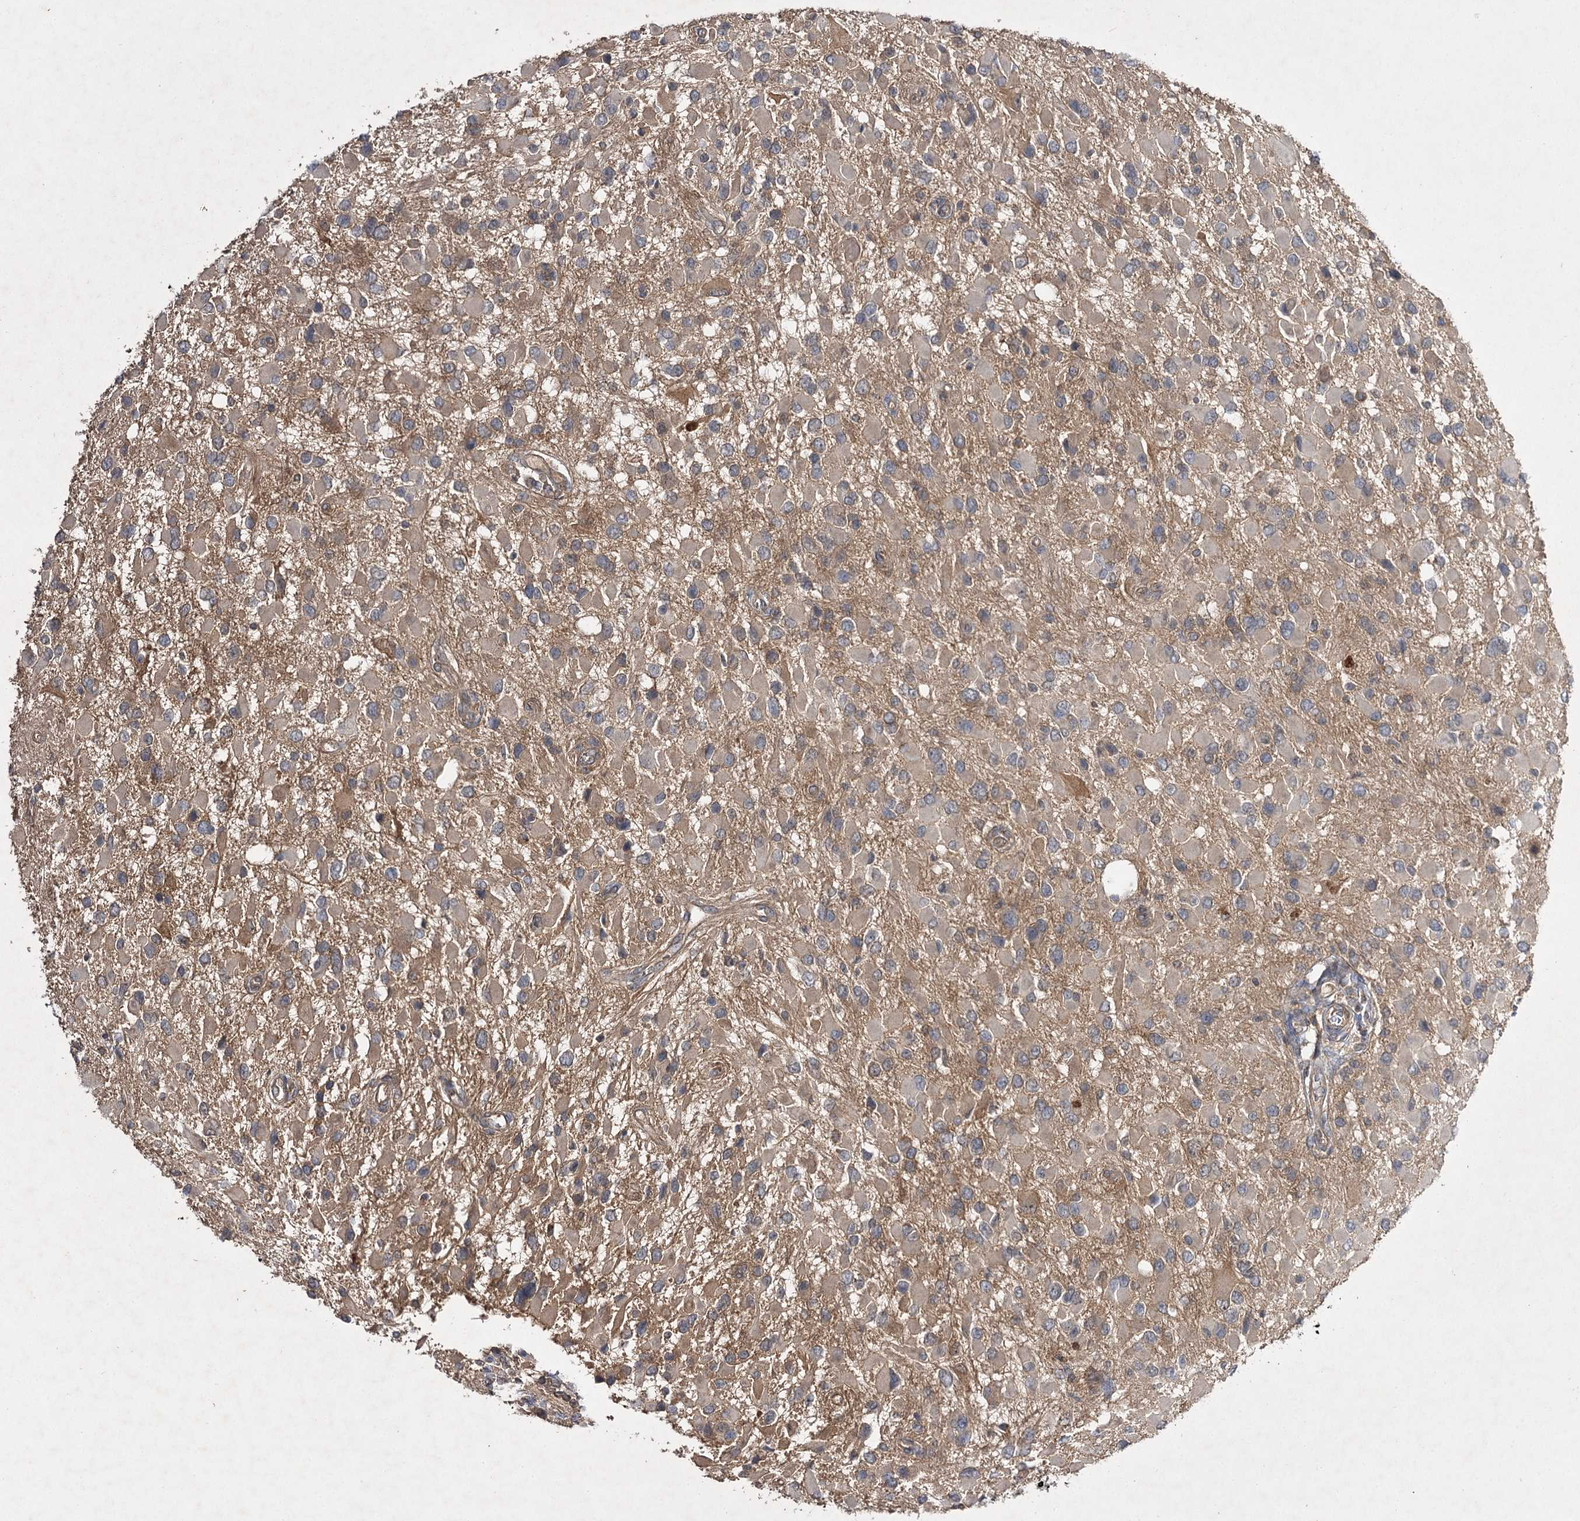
{"staining": {"intensity": "negative", "quantity": "none", "location": "none"}, "tissue": "glioma", "cell_type": "Tumor cells", "image_type": "cancer", "snomed": [{"axis": "morphology", "description": "Glioma, malignant, High grade"}, {"axis": "topography", "description": "Brain"}], "caption": "High power microscopy photomicrograph of an IHC histopathology image of malignant glioma (high-grade), revealing no significant staining in tumor cells.", "gene": "BCR", "patient": {"sex": "male", "age": 53}}